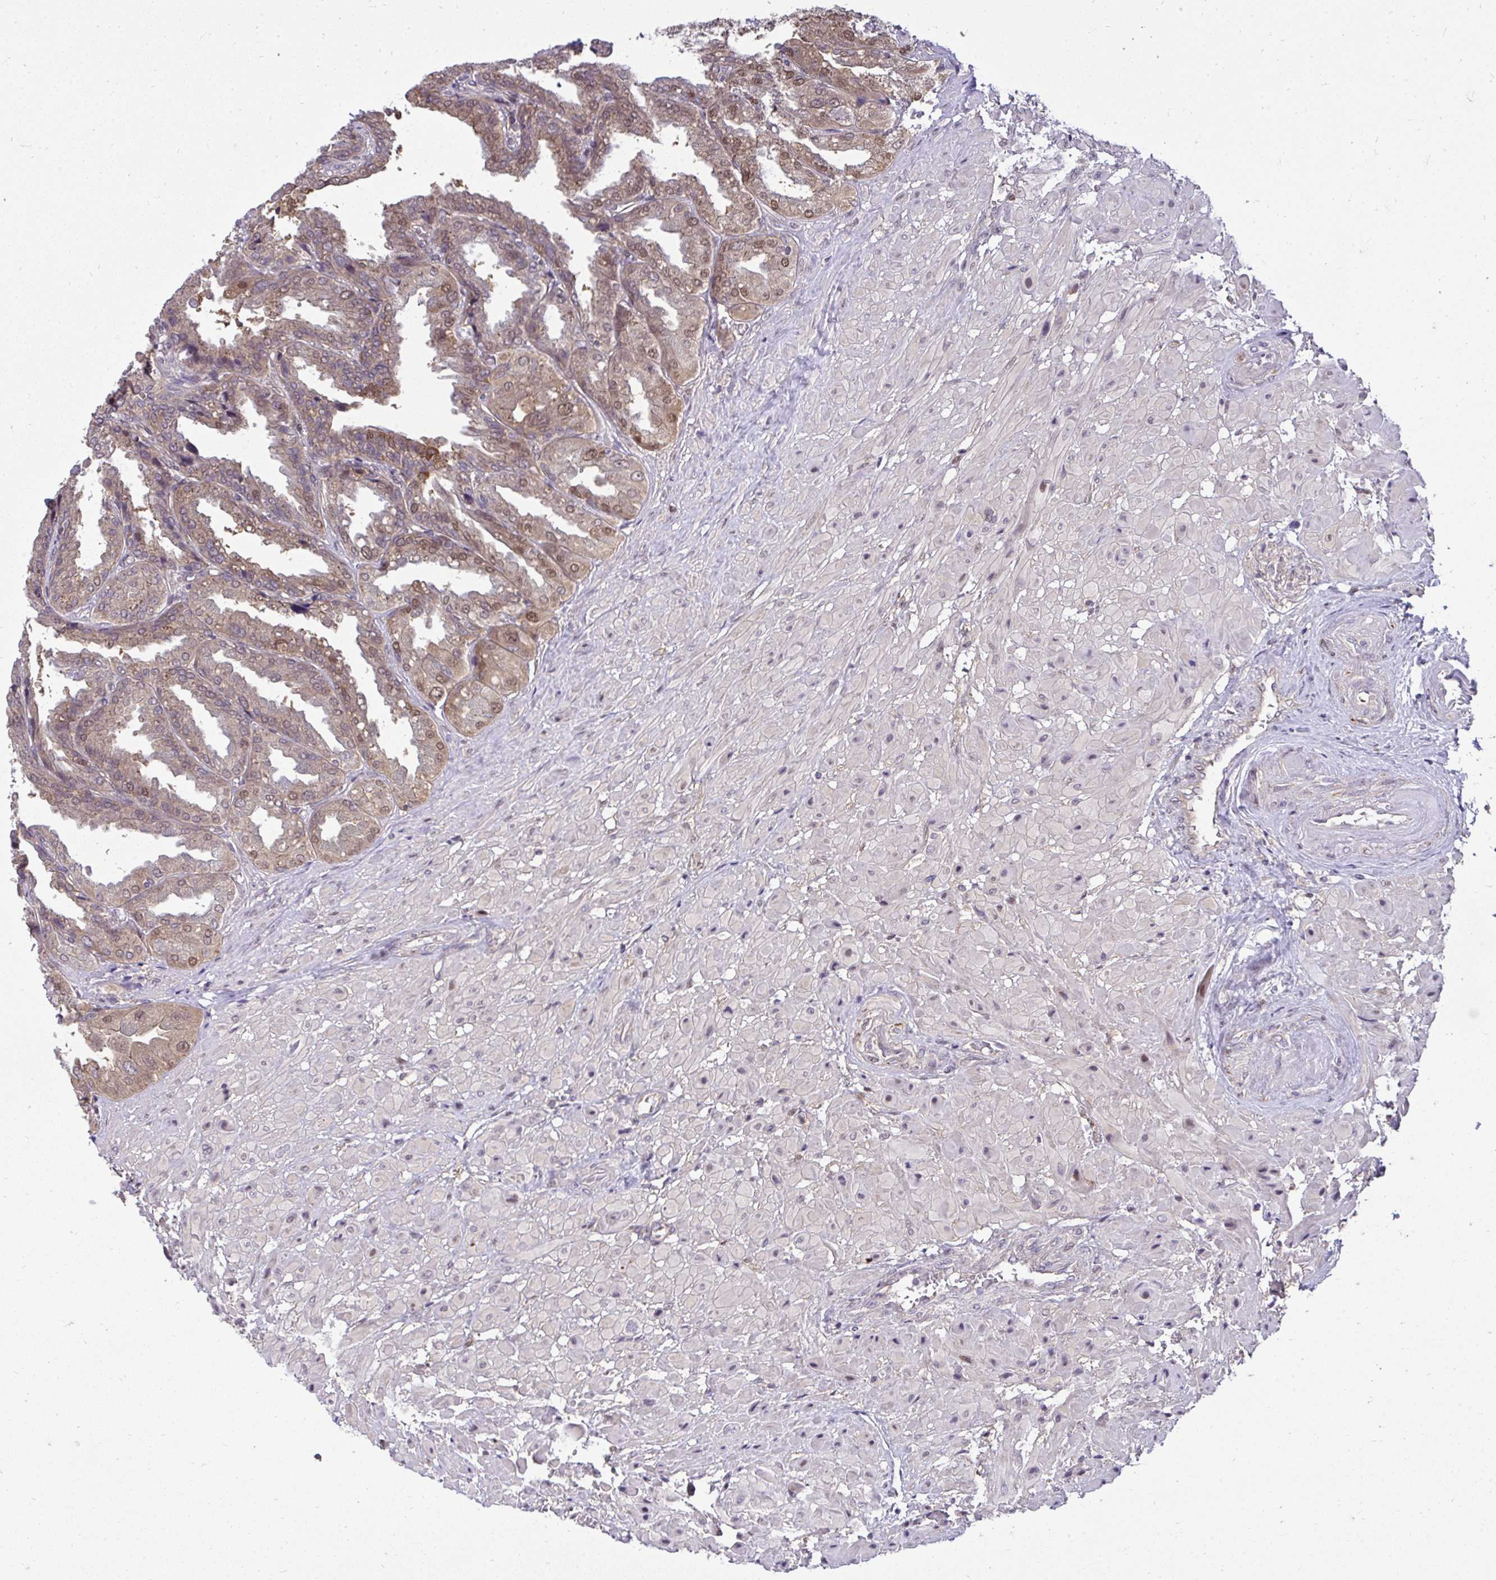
{"staining": {"intensity": "moderate", "quantity": ">75%", "location": "cytoplasmic/membranous"}, "tissue": "seminal vesicle", "cell_type": "Glandular cells", "image_type": "normal", "snomed": [{"axis": "morphology", "description": "Normal tissue, NOS"}, {"axis": "topography", "description": "Seminal veicle"}], "caption": "Immunohistochemical staining of normal human seminal vesicle shows >75% levels of moderate cytoplasmic/membranous protein staining in about >75% of glandular cells.", "gene": "RDH14", "patient": {"sex": "male", "age": 55}}